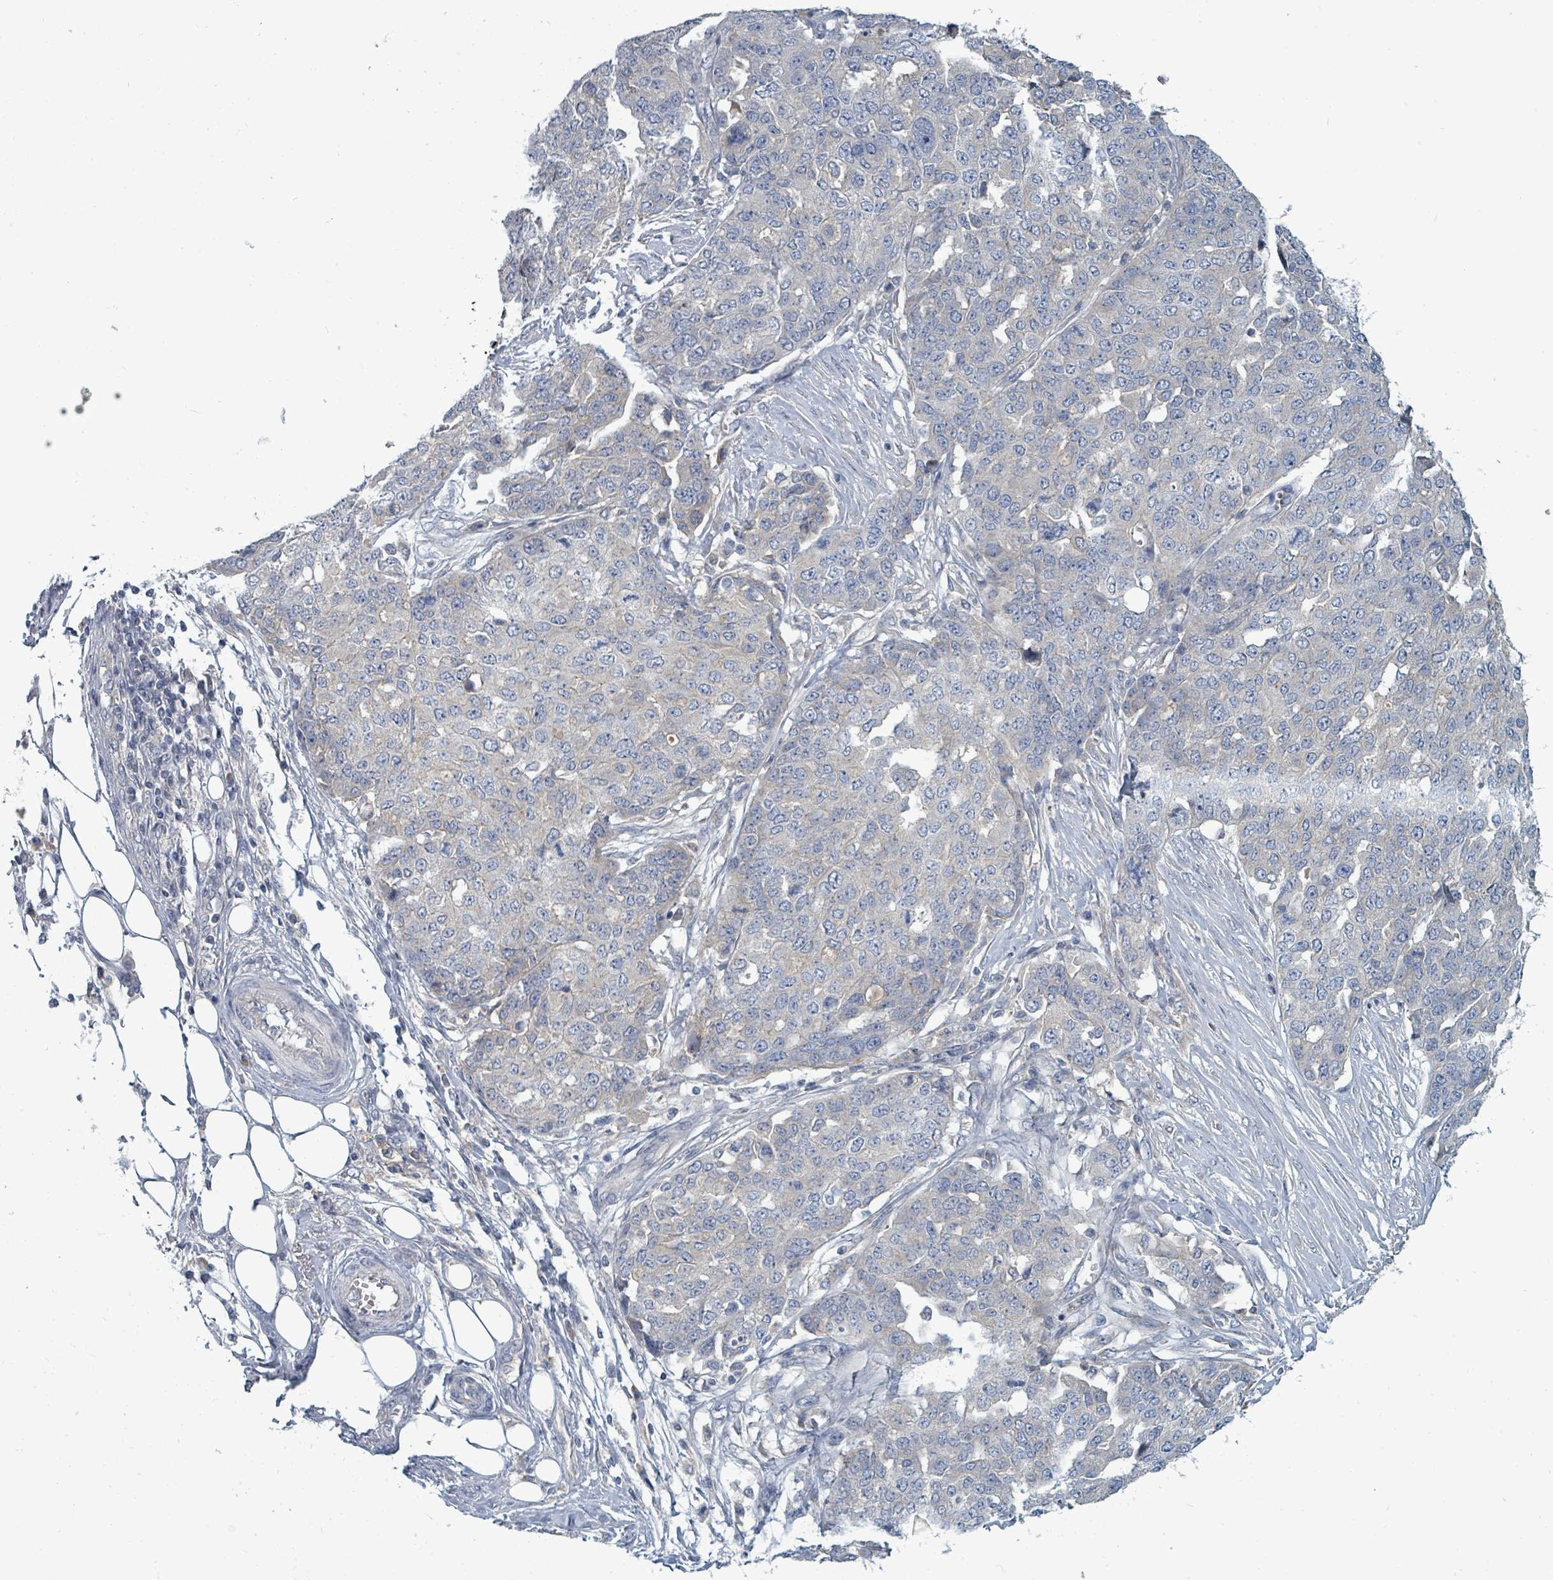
{"staining": {"intensity": "negative", "quantity": "none", "location": "none"}, "tissue": "ovarian cancer", "cell_type": "Tumor cells", "image_type": "cancer", "snomed": [{"axis": "morphology", "description": "Cystadenocarcinoma, serous, NOS"}, {"axis": "topography", "description": "Soft tissue"}, {"axis": "topography", "description": "Ovary"}], "caption": "Protein analysis of ovarian cancer shows no significant staining in tumor cells.", "gene": "SLC25A23", "patient": {"sex": "female", "age": 57}}